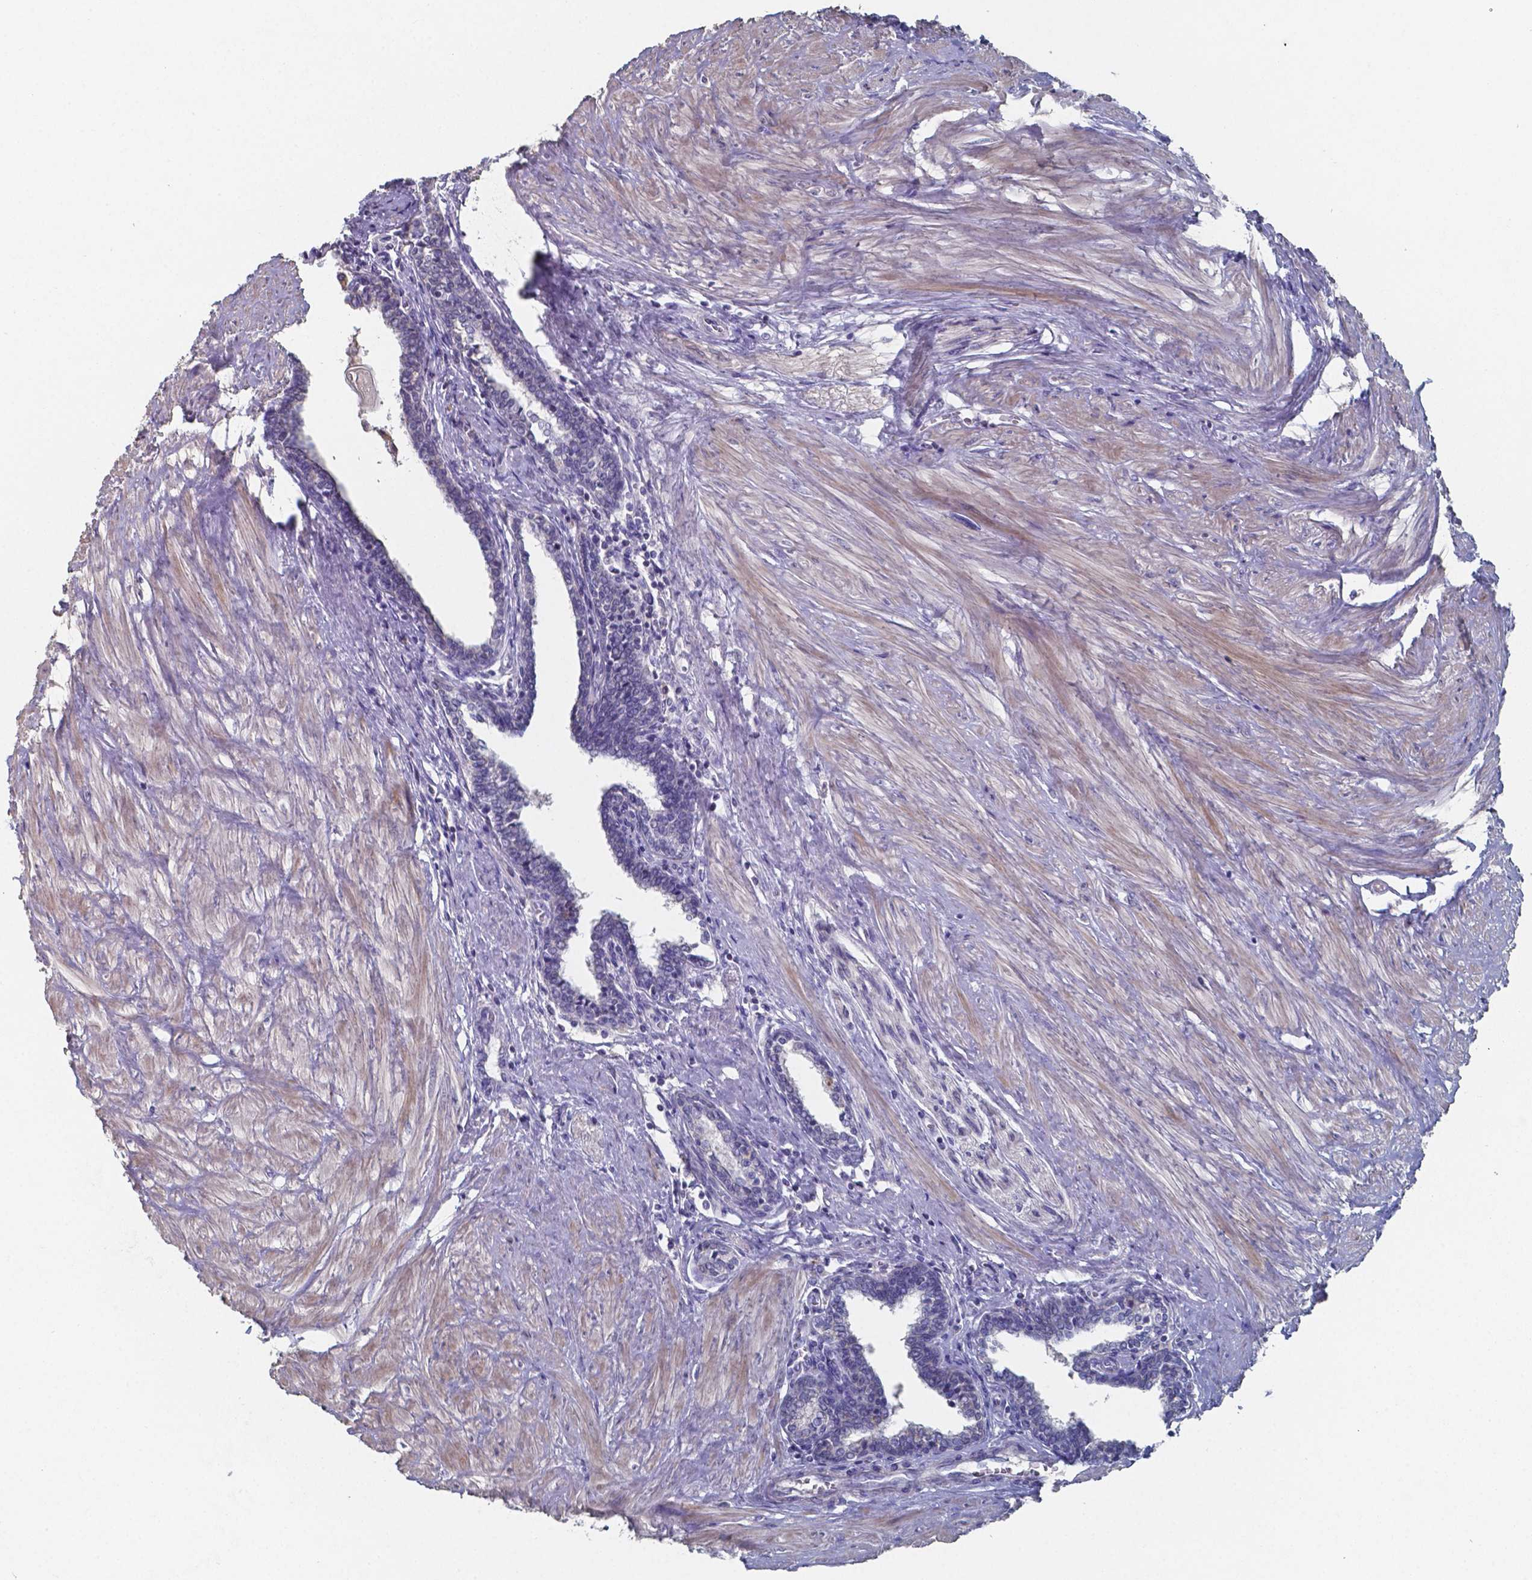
{"staining": {"intensity": "negative", "quantity": "none", "location": "none"}, "tissue": "prostate", "cell_type": "Glandular cells", "image_type": "normal", "snomed": [{"axis": "morphology", "description": "Normal tissue, NOS"}, {"axis": "topography", "description": "Prostate"}], "caption": "Immunohistochemistry micrograph of benign prostate: human prostate stained with DAB (3,3'-diaminobenzidine) reveals no significant protein expression in glandular cells.", "gene": "FOXJ1", "patient": {"sex": "male", "age": 55}}